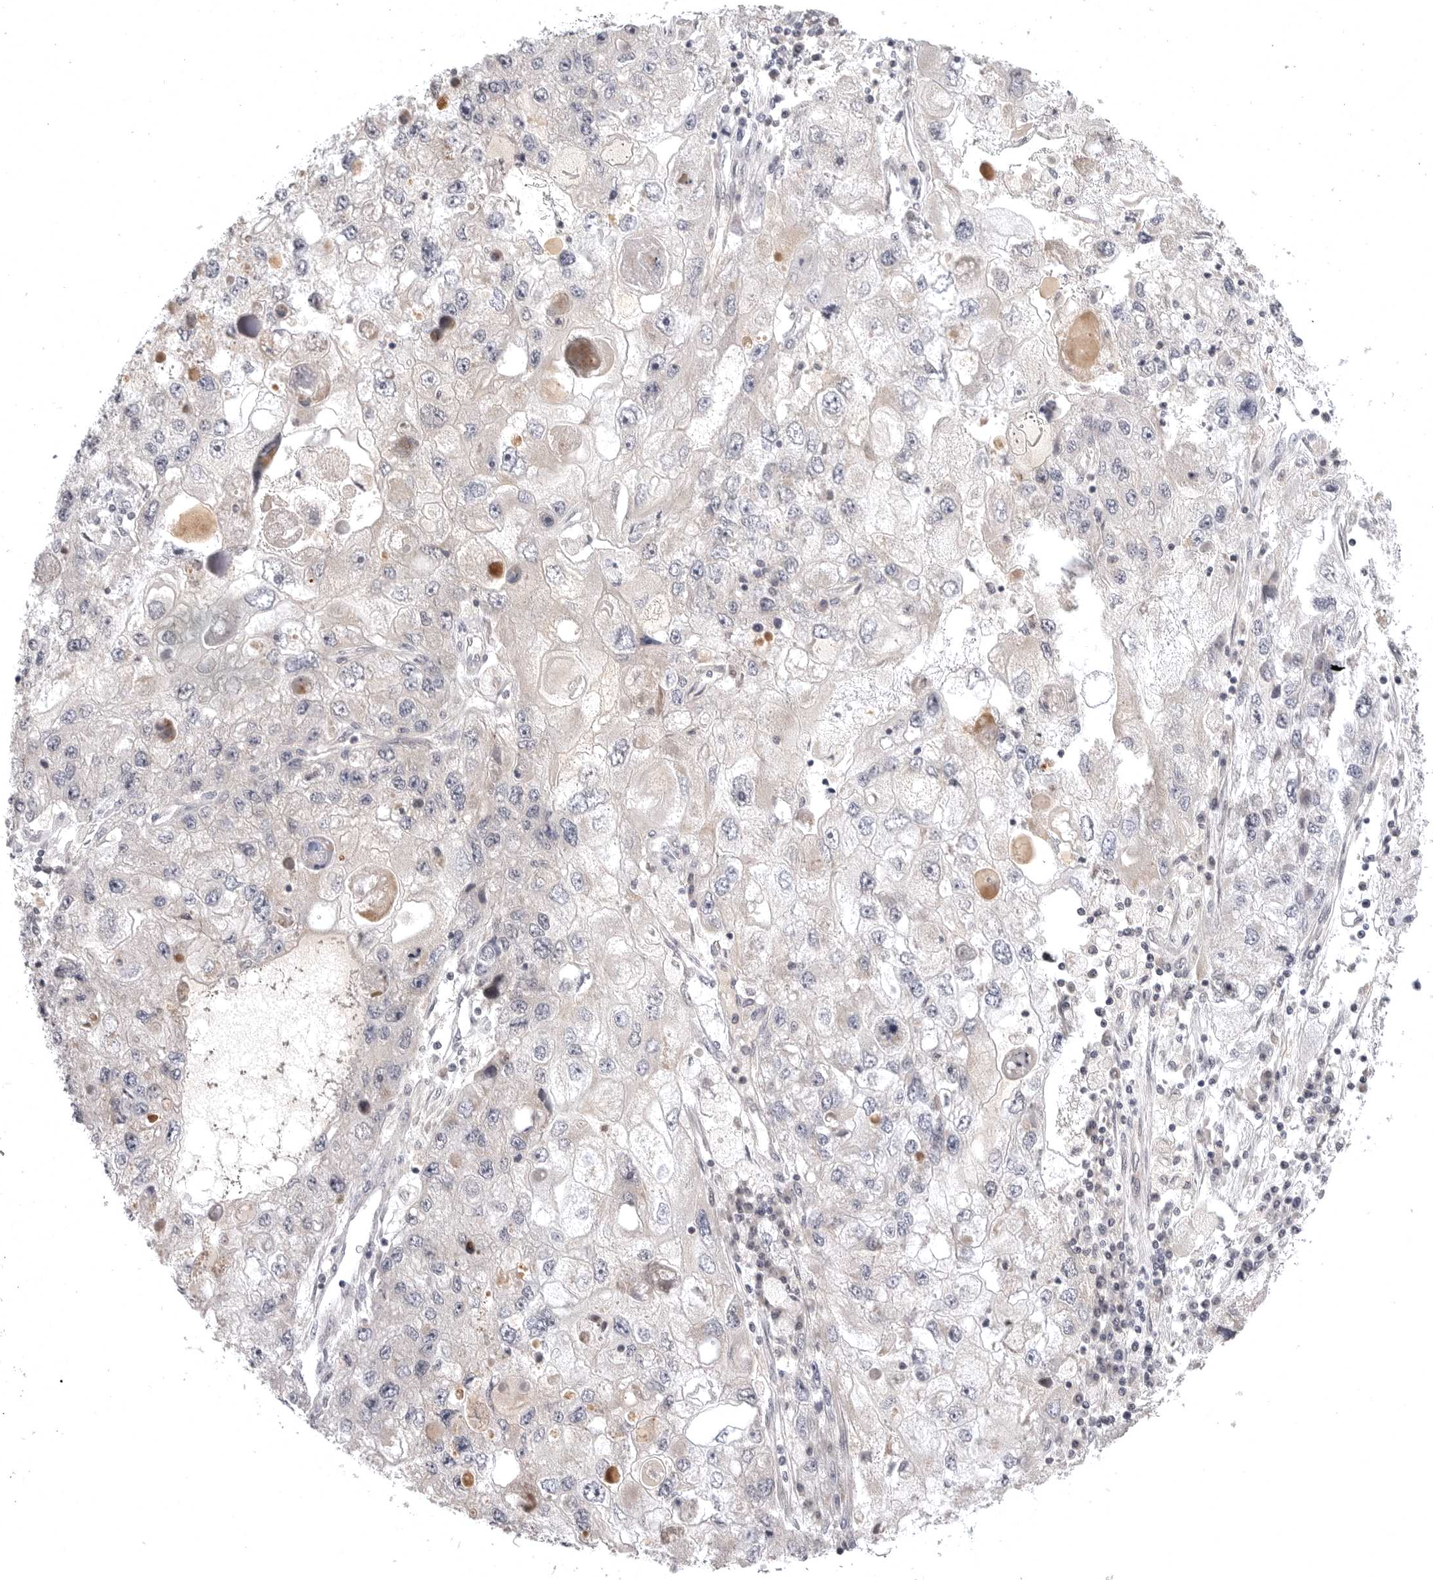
{"staining": {"intensity": "negative", "quantity": "none", "location": "none"}, "tissue": "endometrial cancer", "cell_type": "Tumor cells", "image_type": "cancer", "snomed": [{"axis": "morphology", "description": "Adenocarcinoma, NOS"}, {"axis": "topography", "description": "Endometrium"}], "caption": "Histopathology image shows no protein expression in tumor cells of endometrial cancer tissue.", "gene": "CD300LD", "patient": {"sex": "female", "age": 49}}